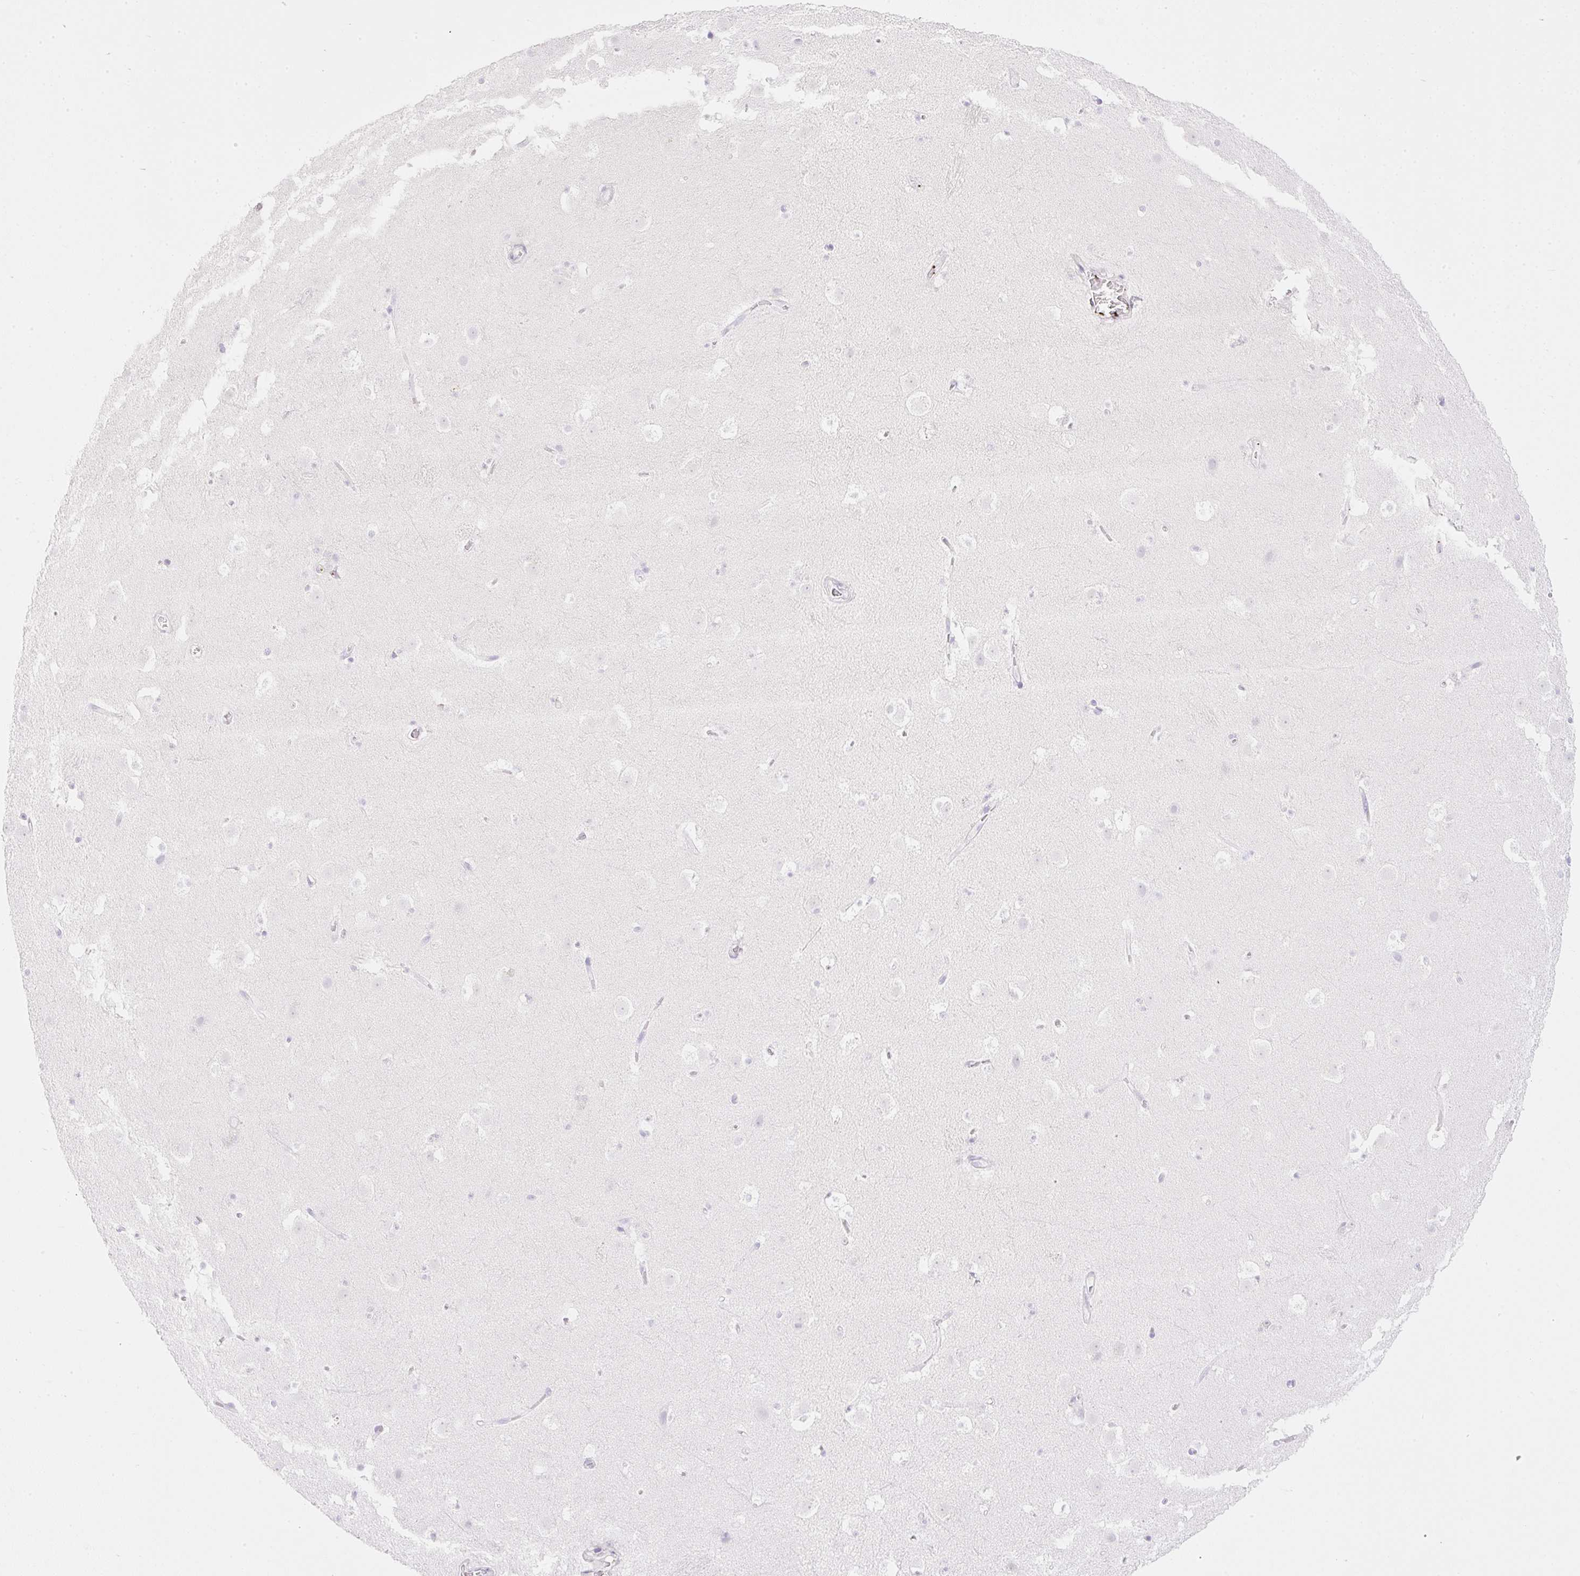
{"staining": {"intensity": "negative", "quantity": "none", "location": "none"}, "tissue": "caudate", "cell_type": "Glial cells", "image_type": "normal", "snomed": [{"axis": "morphology", "description": "Normal tissue, NOS"}, {"axis": "topography", "description": "Lateral ventricle wall"}], "caption": "Caudate was stained to show a protein in brown. There is no significant positivity in glial cells. (DAB (3,3'-diaminobenzidine) immunohistochemistry with hematoxylin counter stain).", "gene": "CDX1", "patient": {"sex": "male", "age": 37}}